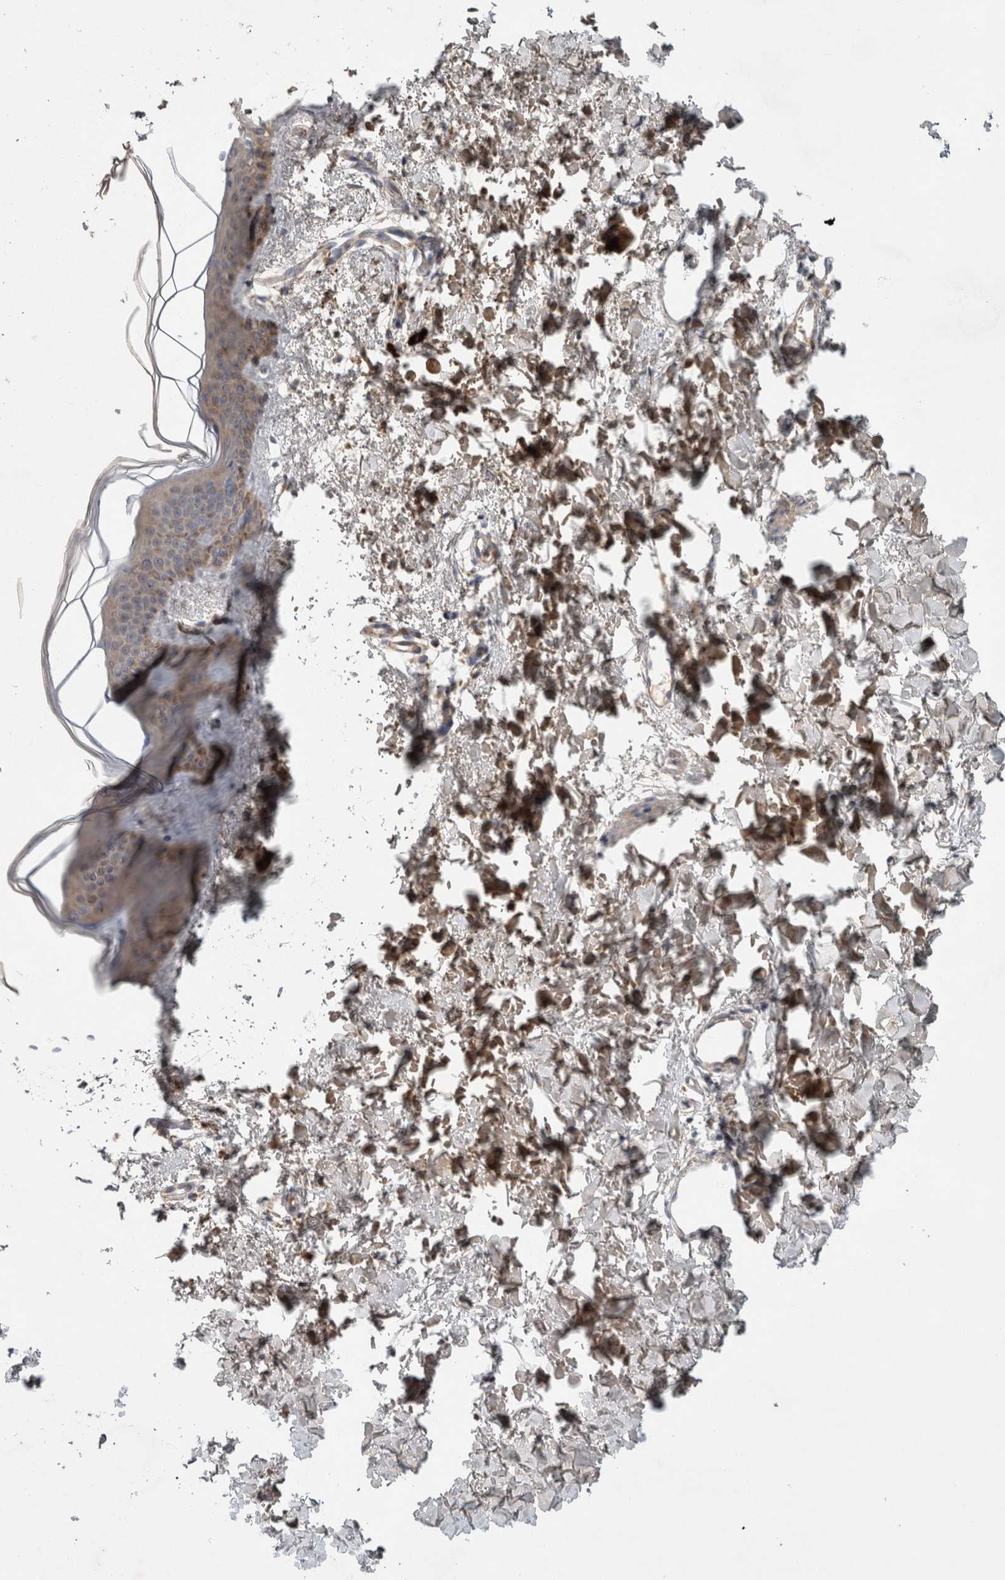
{"staining": {"intensity": "moderate", "quantity": ">75%", "location": "nuclear"}, "tissue": "skin", "cell_type": "Fibroblasts", "image_type": "normal", "snomed": [{"axis": "morphology", "description": "Normal tissue, NOS"}, {"axis": "topography", "description": "Skin"}], "caption": "DAB (3,3'-diaminobenzidine) immunohistochemical staining of benign human skin shows moderate nuclear protein staining in about >75% of fibroblasts.", "gene": "RBM48", "patient": {"sex": "female", "age": 46}}